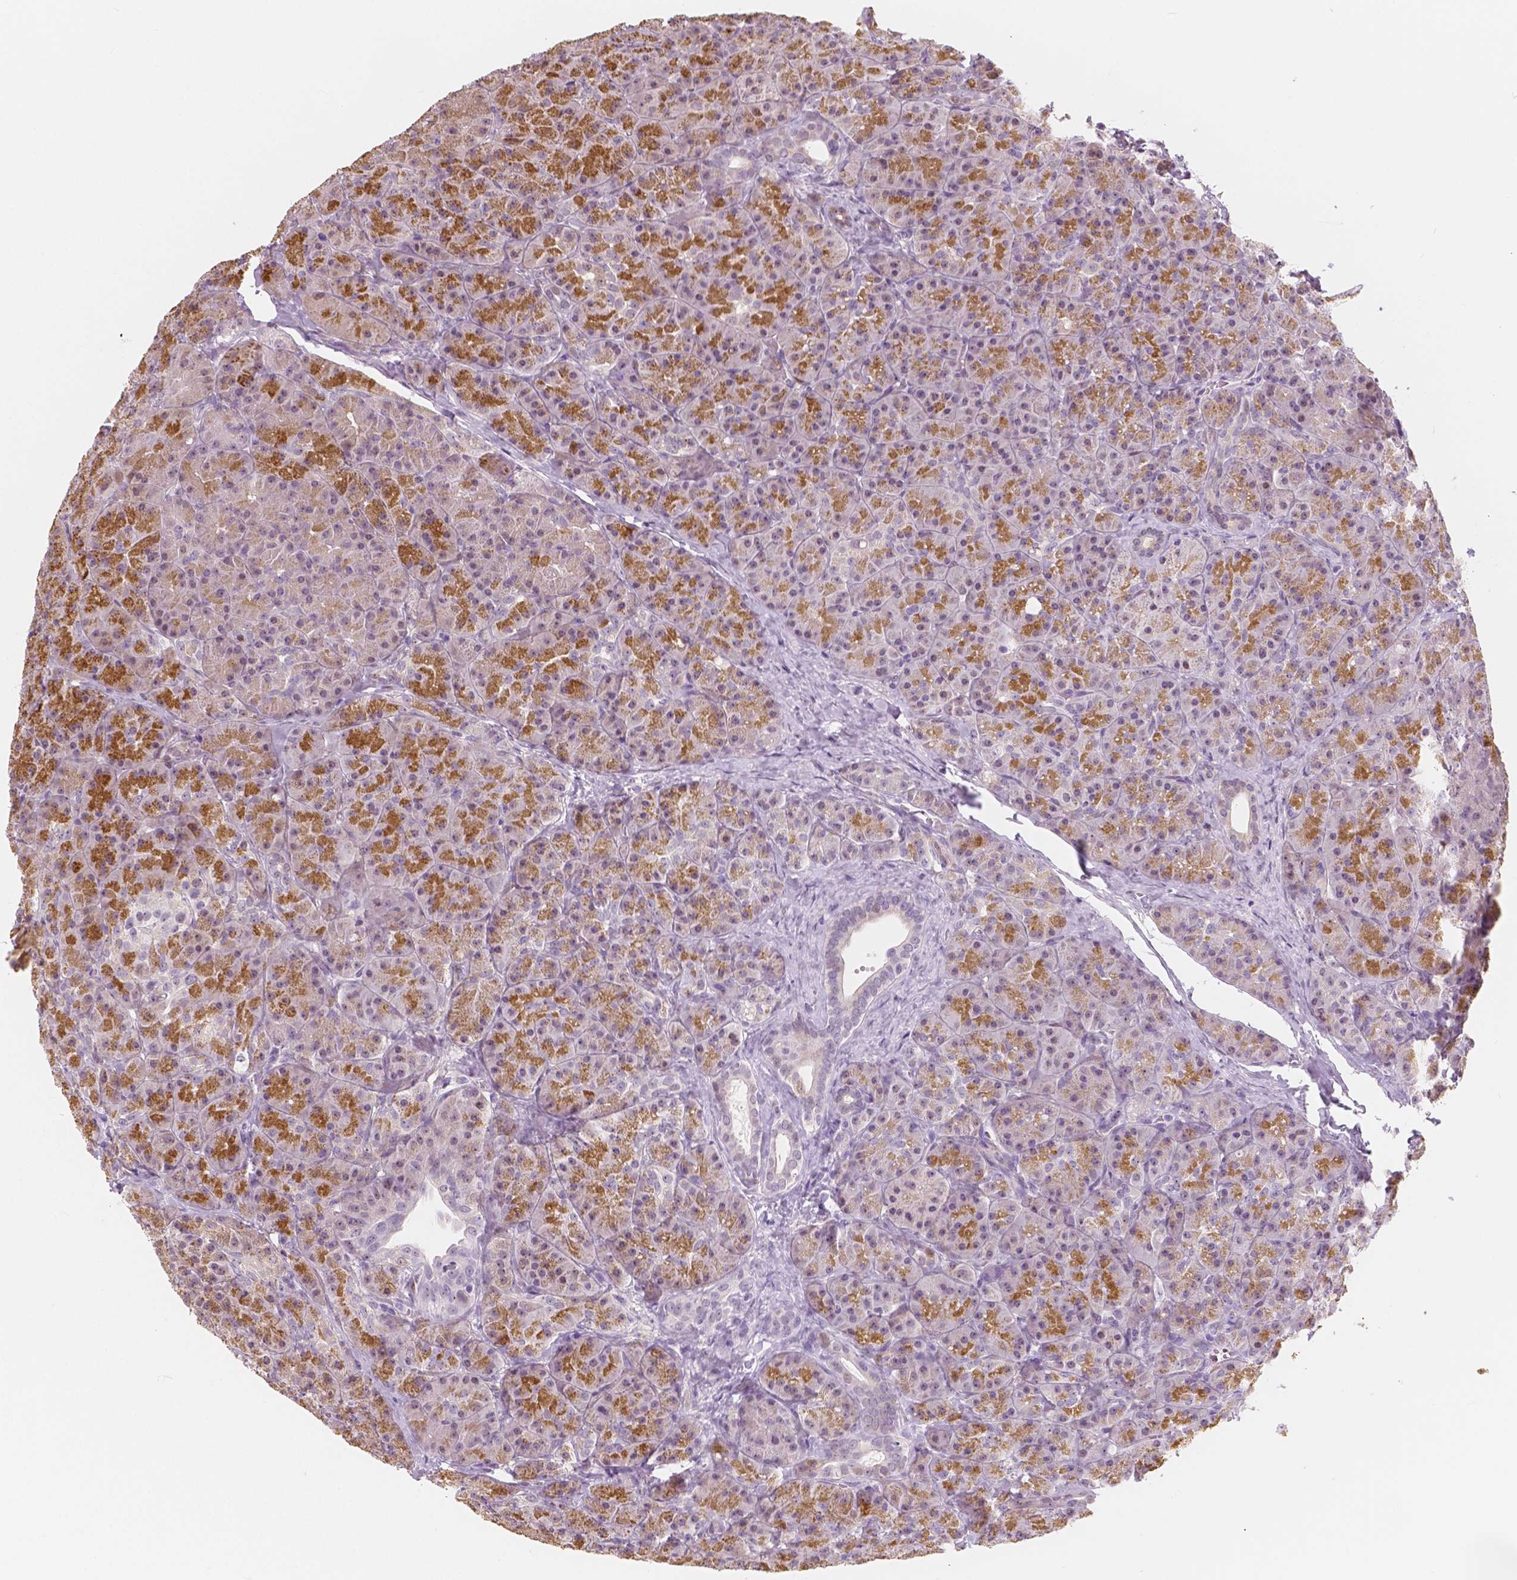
{"staining": {"intensity": "moderate", "quantity": "25%-75%", "location": "cytoplasmic/membranous"}, "tissue": "pancreas", "cell_type": "Exocrine glandular cells", "image_type": "normal", "snomed": [{"axis": "morphology", "description": "Normal tissue, NOS"}, {"axis": "topography", "description": "Pancreas"}], "caption": "Moderate cytoplasmic/membranous positivity is seen in approximately 25%-75% of exocrine glandular cells in unremarkable pancreas.", "gene": "NOLC1", "patient": {"sex": "male", "age": 57}}